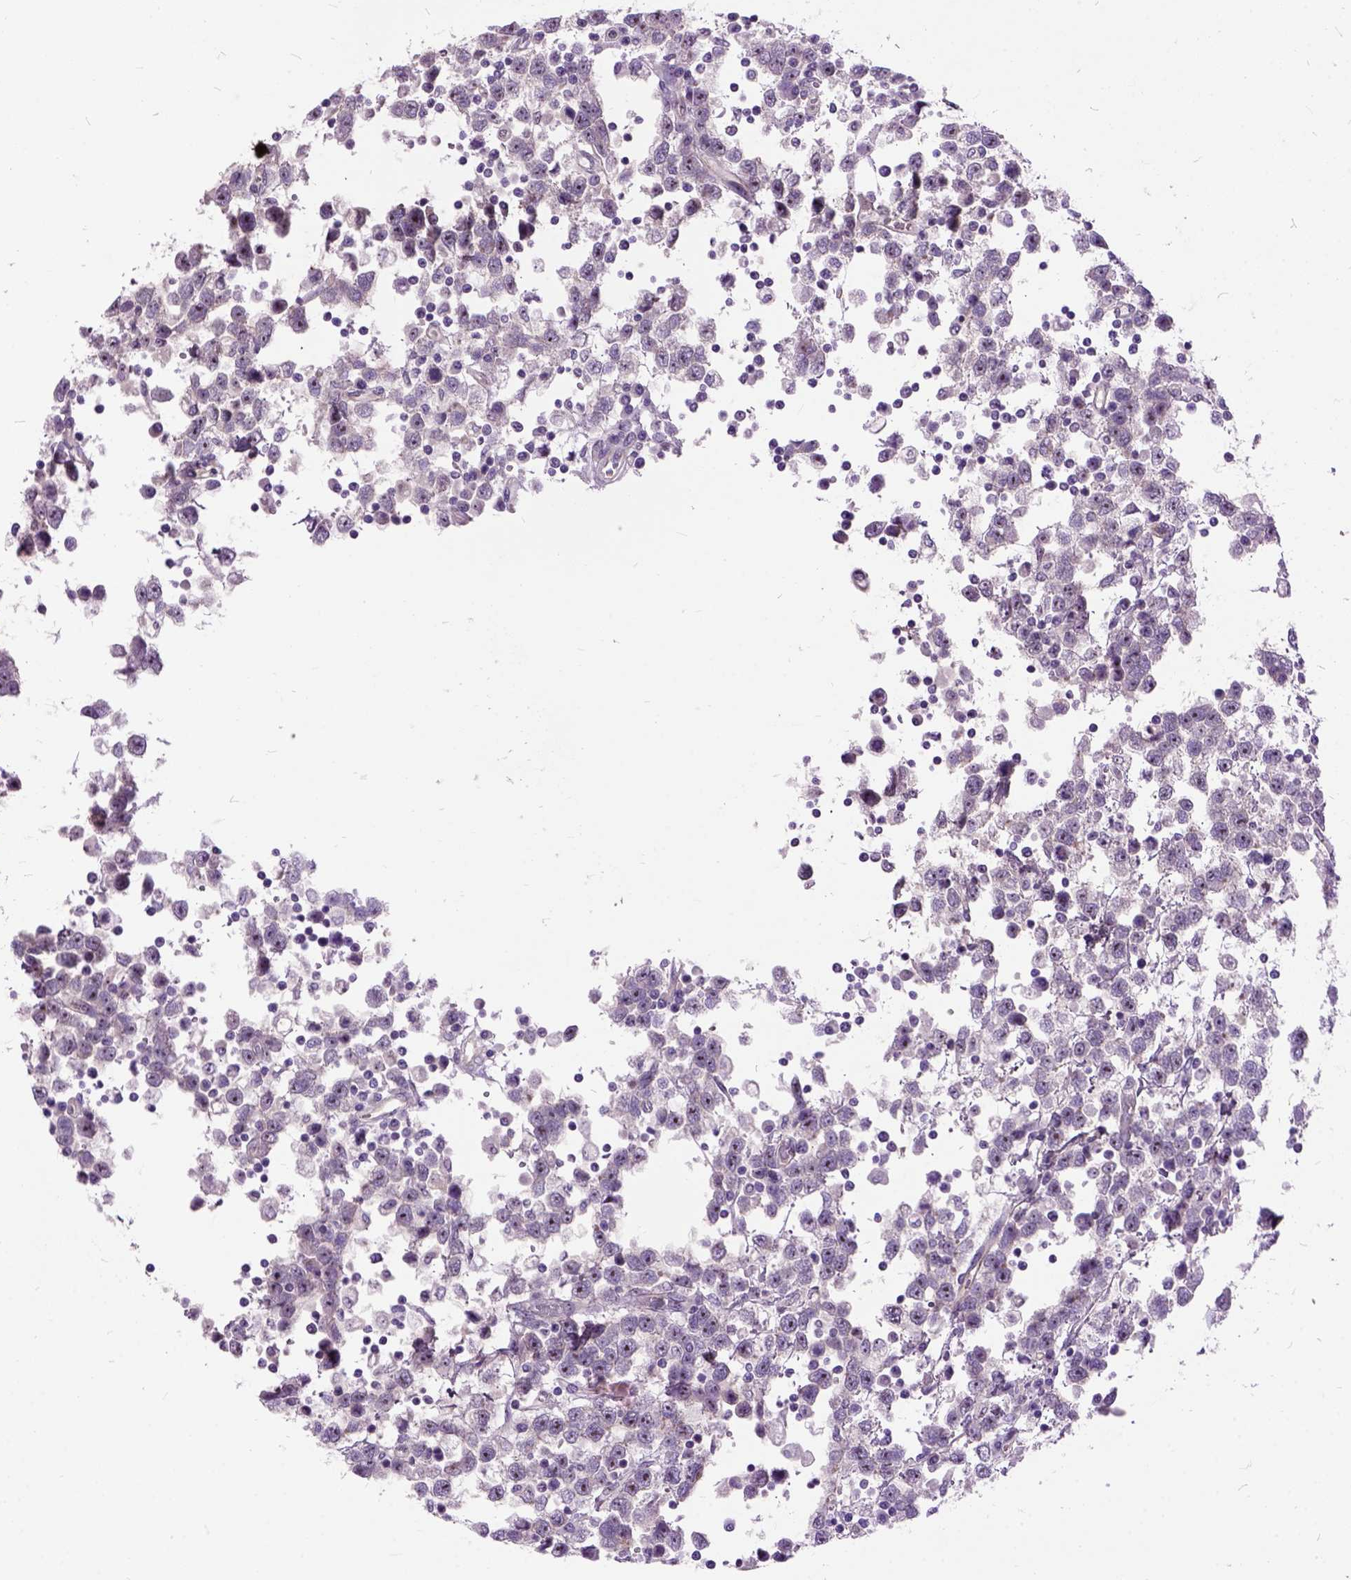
{"staining": {"intensity": "moderate", "quantity": ">75%", "location": "cytoplasmic/membranous,nuclear"}, "tissue": "testis cancer", "cell_type": "Tumor cells", "image_type": "cancer", "snomed": [{"axis": "morphology", "description": "Seminoma, NOS"}, {"axis": "topography", "description": "Testis"}], "caption": "IHC image of neoplastic tissue: human testis cancer (seminoma) stained using IHC exhibits medium levels of moderate protein expression localized specifically in the cytoplasmic/membranous and nuclear of tumor cells, appearing as a cytoplasmic/membranous and nuclear brown color.", "gene": "MAPT", "patient": {"sex": "male", "age": 34}}